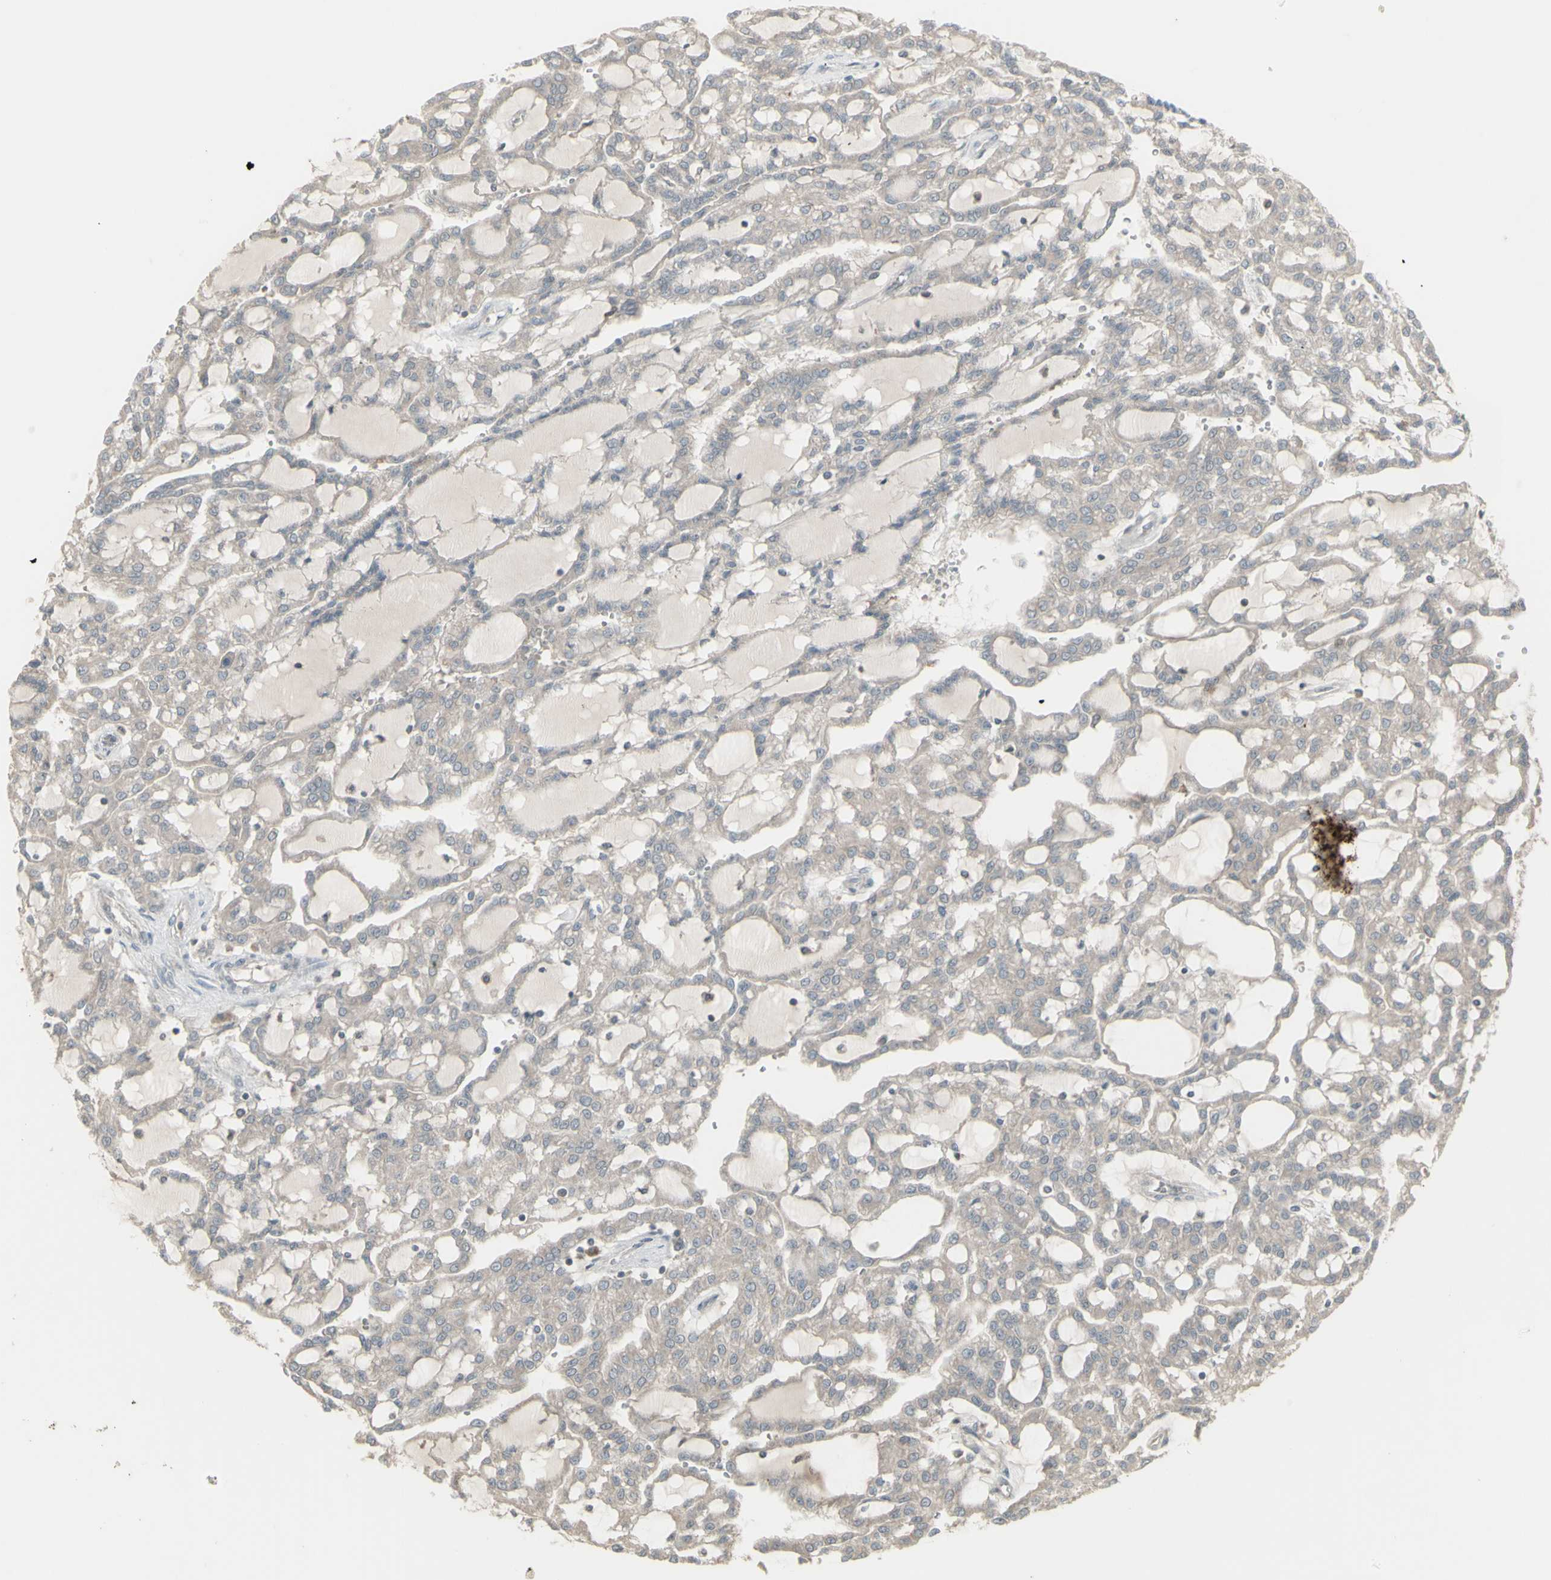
{"staining": {"intensity": "weak", "quantity": ">75%", "location": "cytoplasmic/membranous"}, "tissue": "renal cancer", "cell_type": "Tumor cells", "image_type": "cancer", "snomed": [{"axis": "morphology", "description": "Adenocarcinoma, NOS"}, {"axis": "topography", "description": "Kidney"}], "caption": "Renal cancer (adenocarcinoma) stained with a brown dye reveals weak cytoplasmic/membranous positive positivity in about >75% of tumor cells.", "gene": "CSK", "patient": {"sex": "male", "age": 63}}